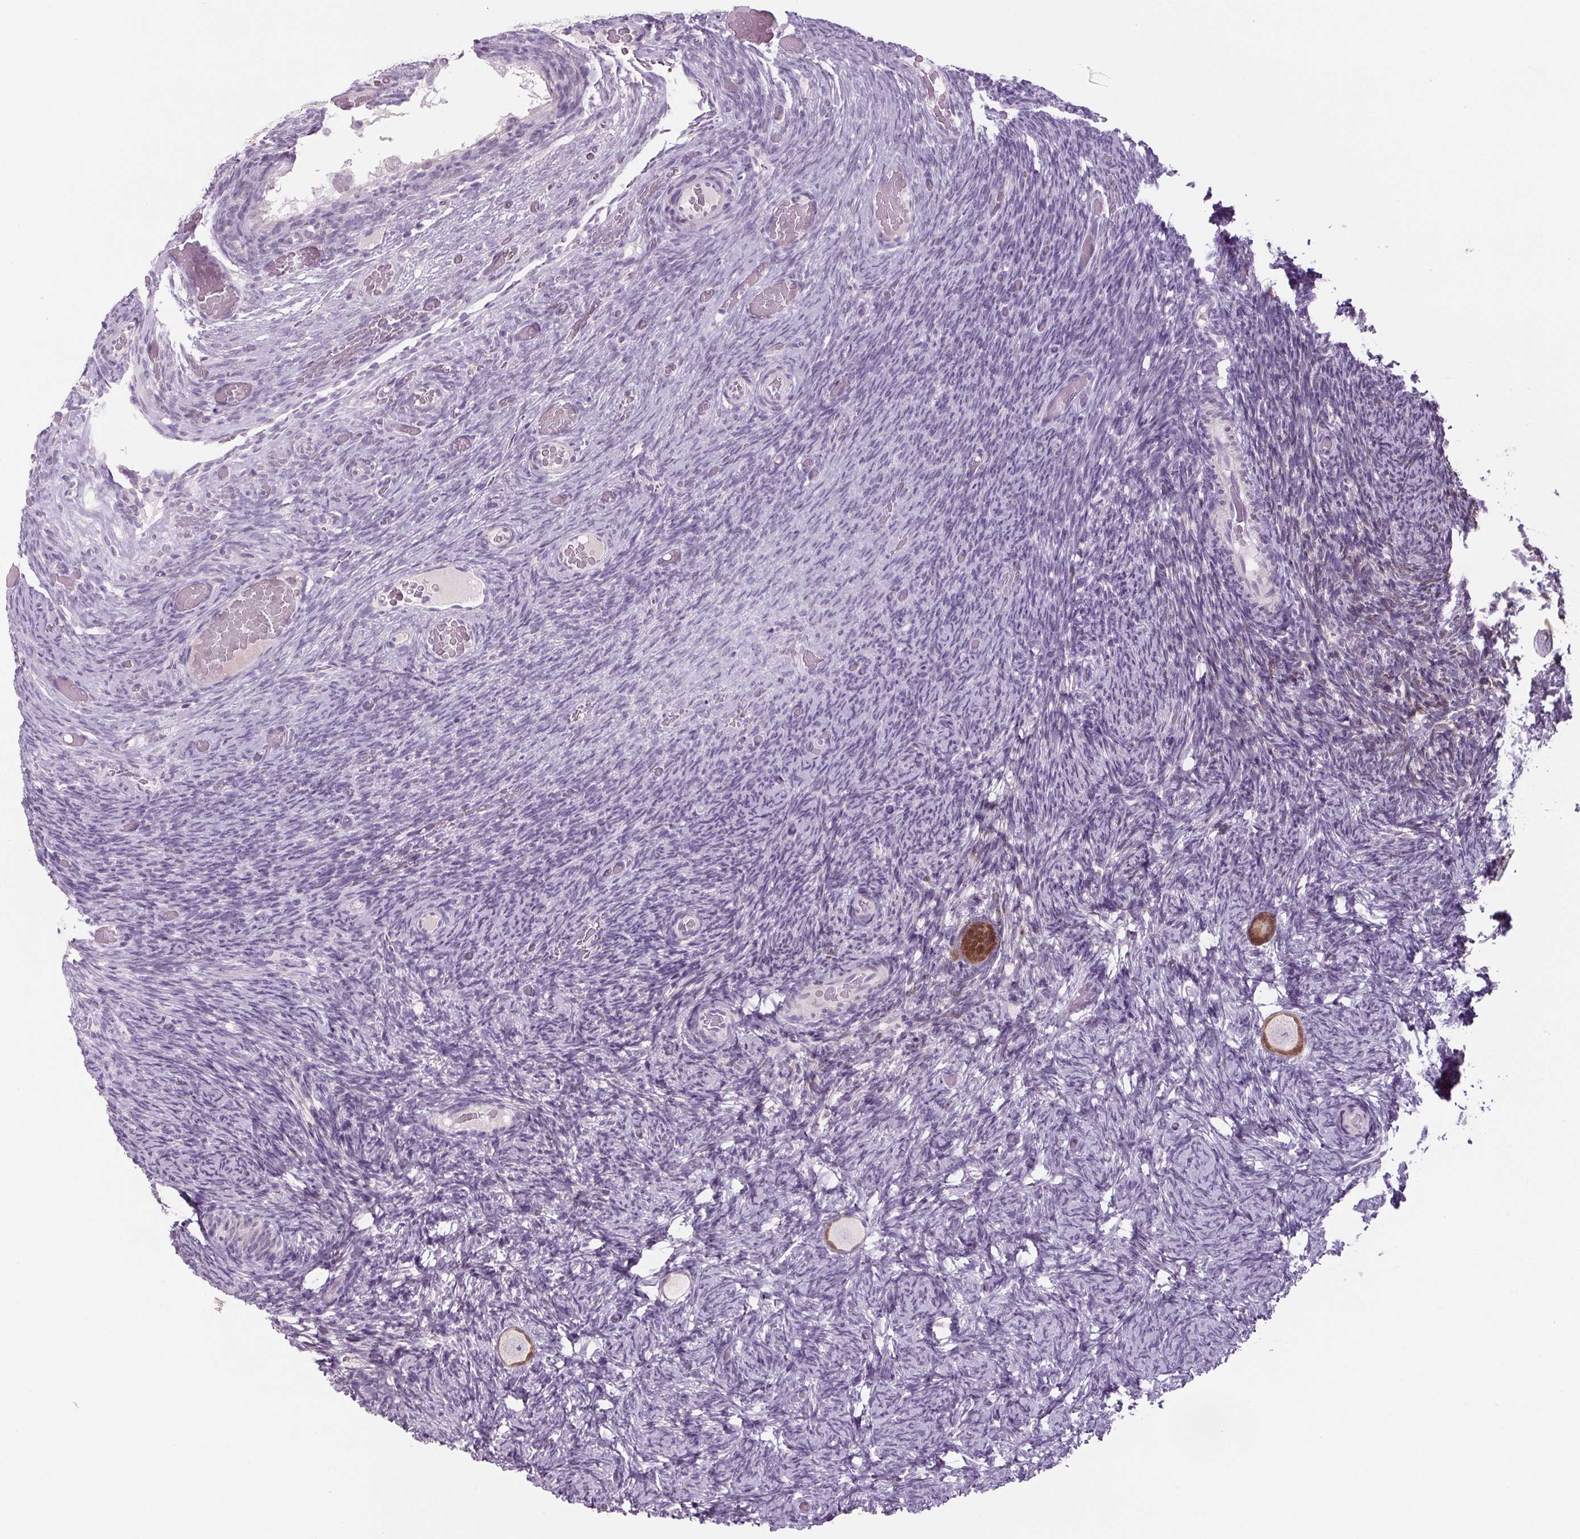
{"staining": {"intensity": "weak", "quantity": "25%-75%", "location": "cytoplasmic/membranous,nuclear"}, "tissue": "ovary", "cell_type": "Follicle cells", "image_type": "normal", "snomed": [{"axis": "morphology", "description": "Normal tissue, NOS"}, {"axis": "topography", "description": "Ovary"}], "caption": "High-magnification brightfield microscopy of normal ovary stained with DAB (brown) and counterstained with hematoxylin (blue). follicle cells exhibit weak cytoplasmic/membranous,nuclear staining is identified in about25%-75% of cells.", "gene": "PPP1R1A", "patient": {"sex": "female", "age": 34}}